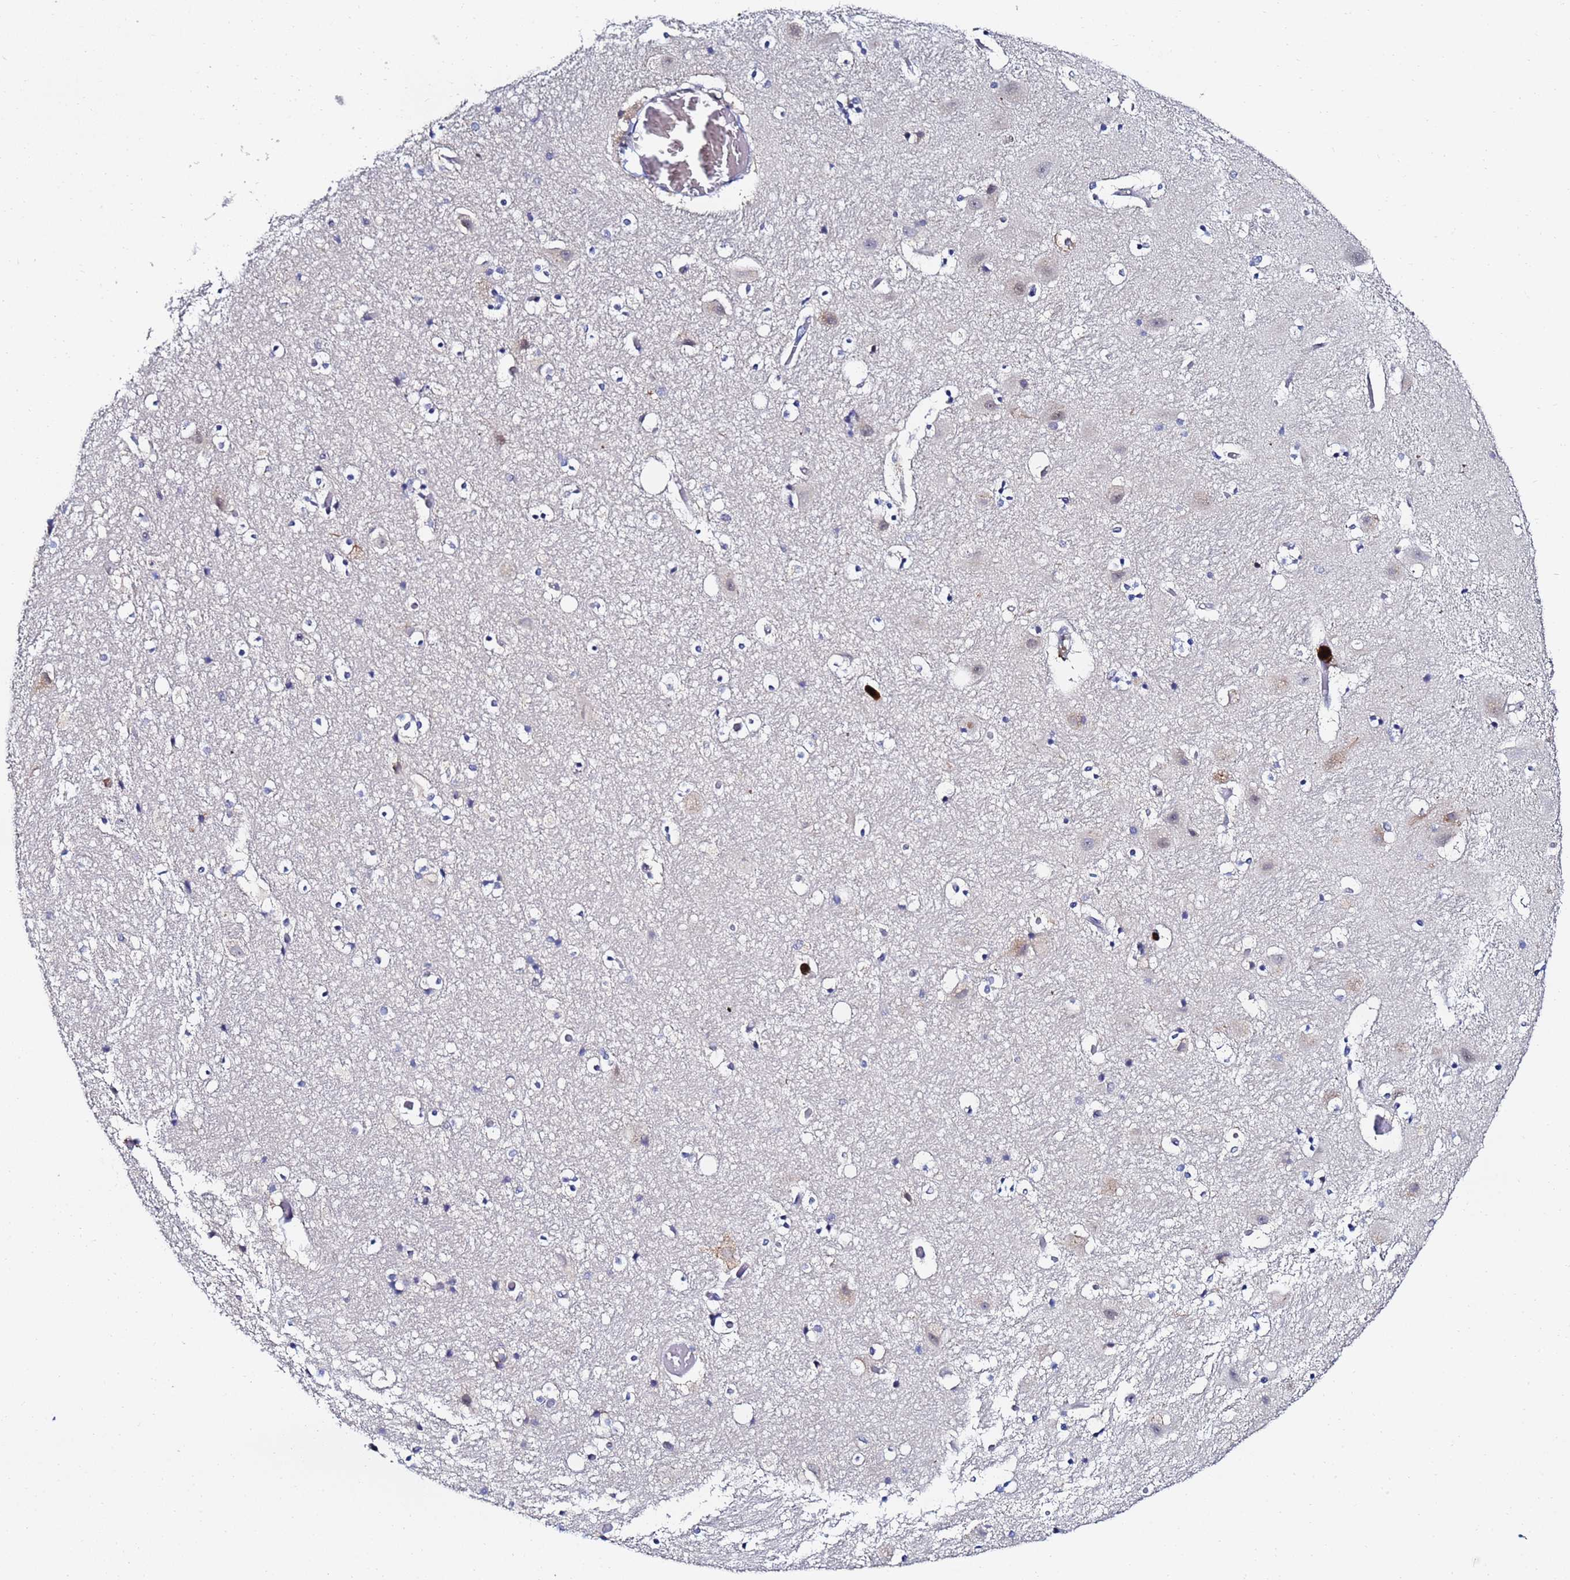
{"staining": {"intensity": "negative", "quantity": "none", "location": "none"}, "tissue": "hippocampus", "cell_type": "Glial cells", "image_type": "normal", "snomed": [{"axis": "morphology", "description": "Normal tissue, NOS"}, {"axis": "topography", "description": "Hippocampus"}], "caption": "Immunohistochemistry image of normal human hippocampus stained for a protein (brown), which demonstrates no staining in glial cells. (DAB immunohistochemistry with hematoxylin counter stain).", "gene": "MTCL1", "patient": {"sex": "female", "age": 52}}